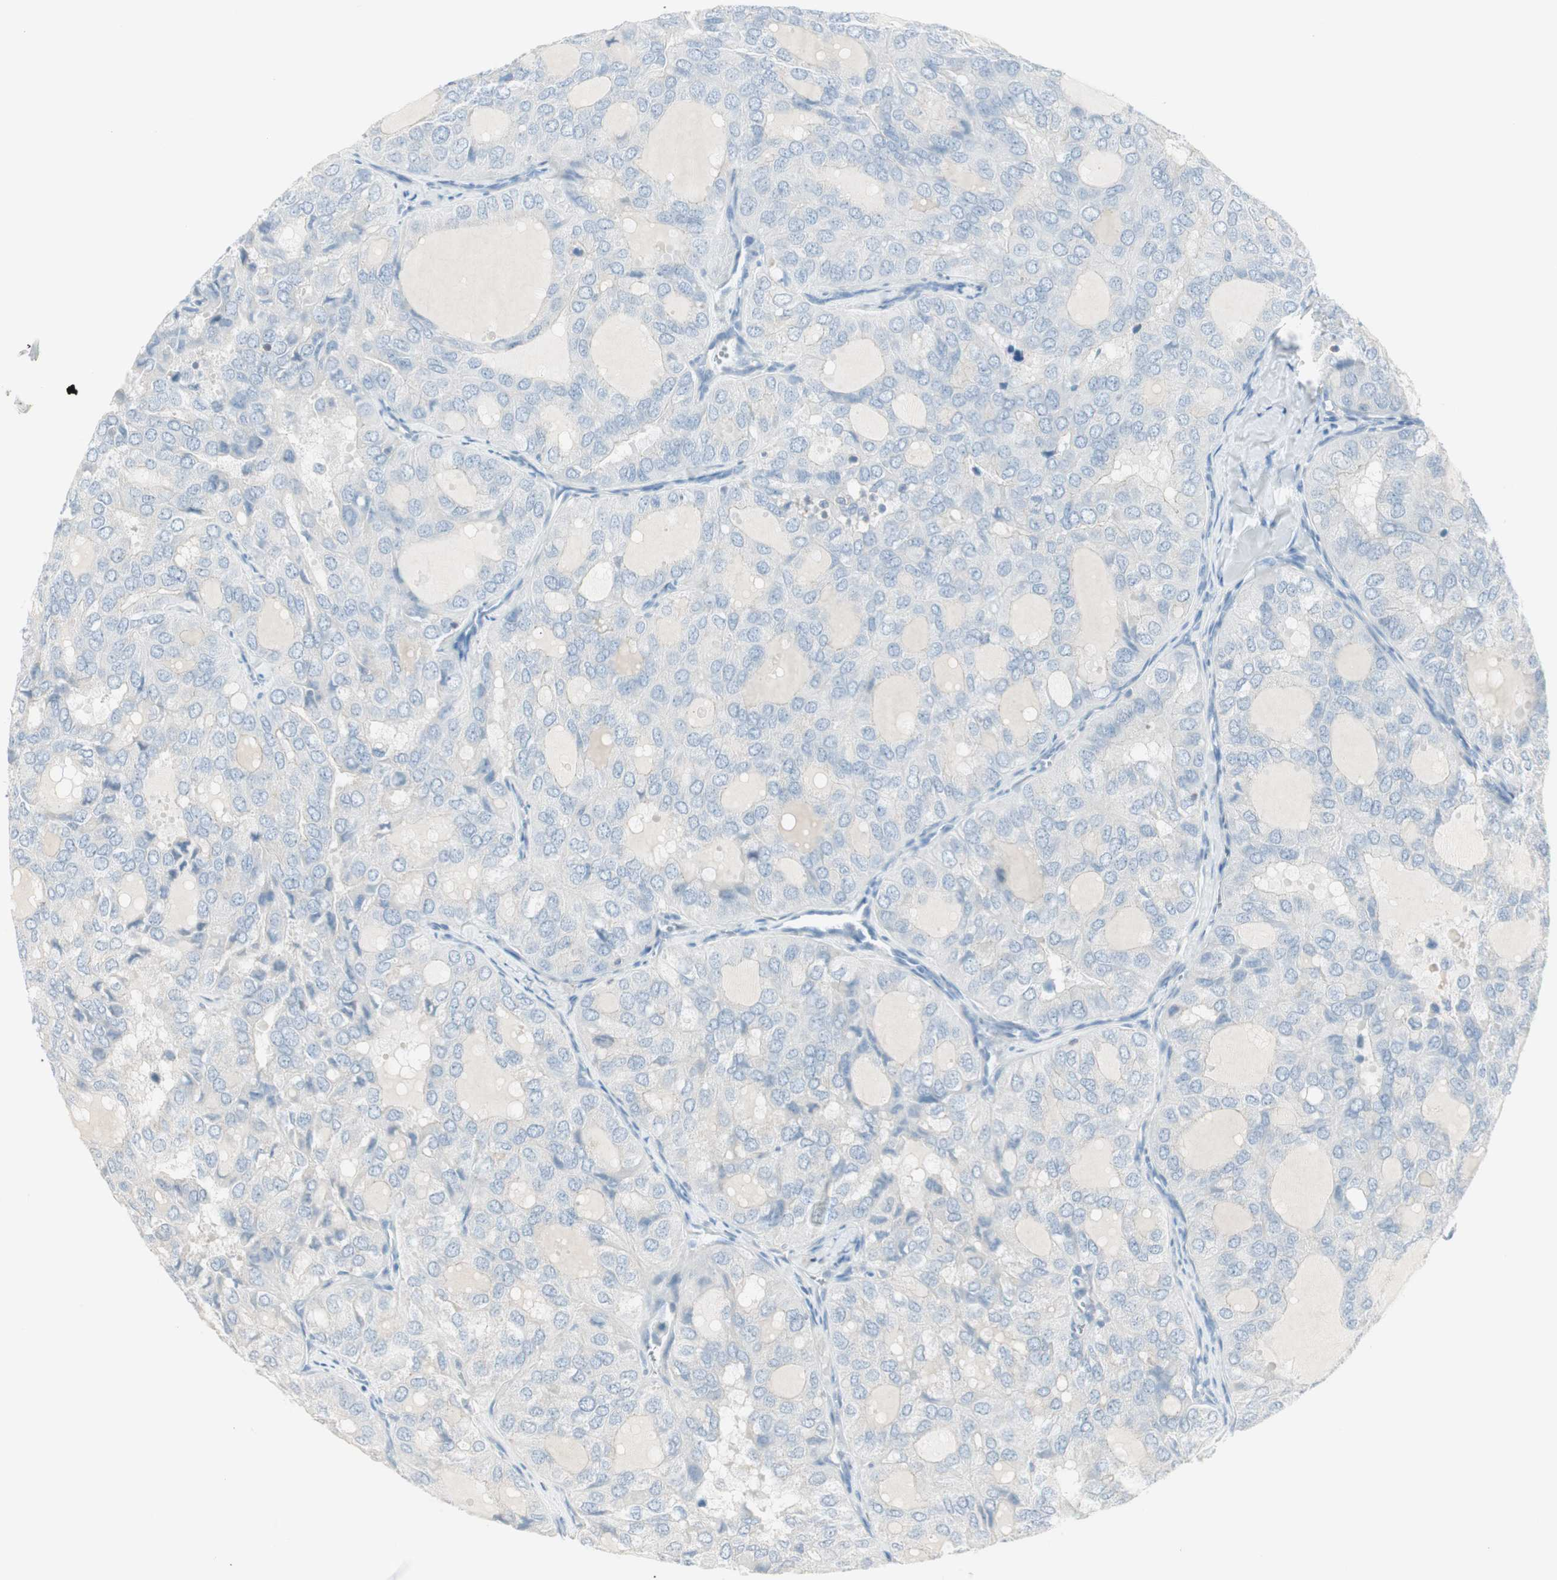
{"staining": {"intensity": "negative", "quantity": "none", "location": "none"}, "tissue": "thyroid cancer", "cell_type": "Tumor cells", "image_type": "cancer", "snomed": [{"axis": "morphology", "description": "Follicular adenoma carcinoma, NOS"}, {"axis": "topography", "description": "Thyroid gland"}], "caption": "A photomicrograph of thyroid follicular adenoma carcinoma stained for a protein demonstrates no brown staining in tumor cells. (Brightfield microscopy of DAB immunohistochemistry at high magnification).", "gene": "ITLN2", "patient": {"sex": "male", "age": 75}}